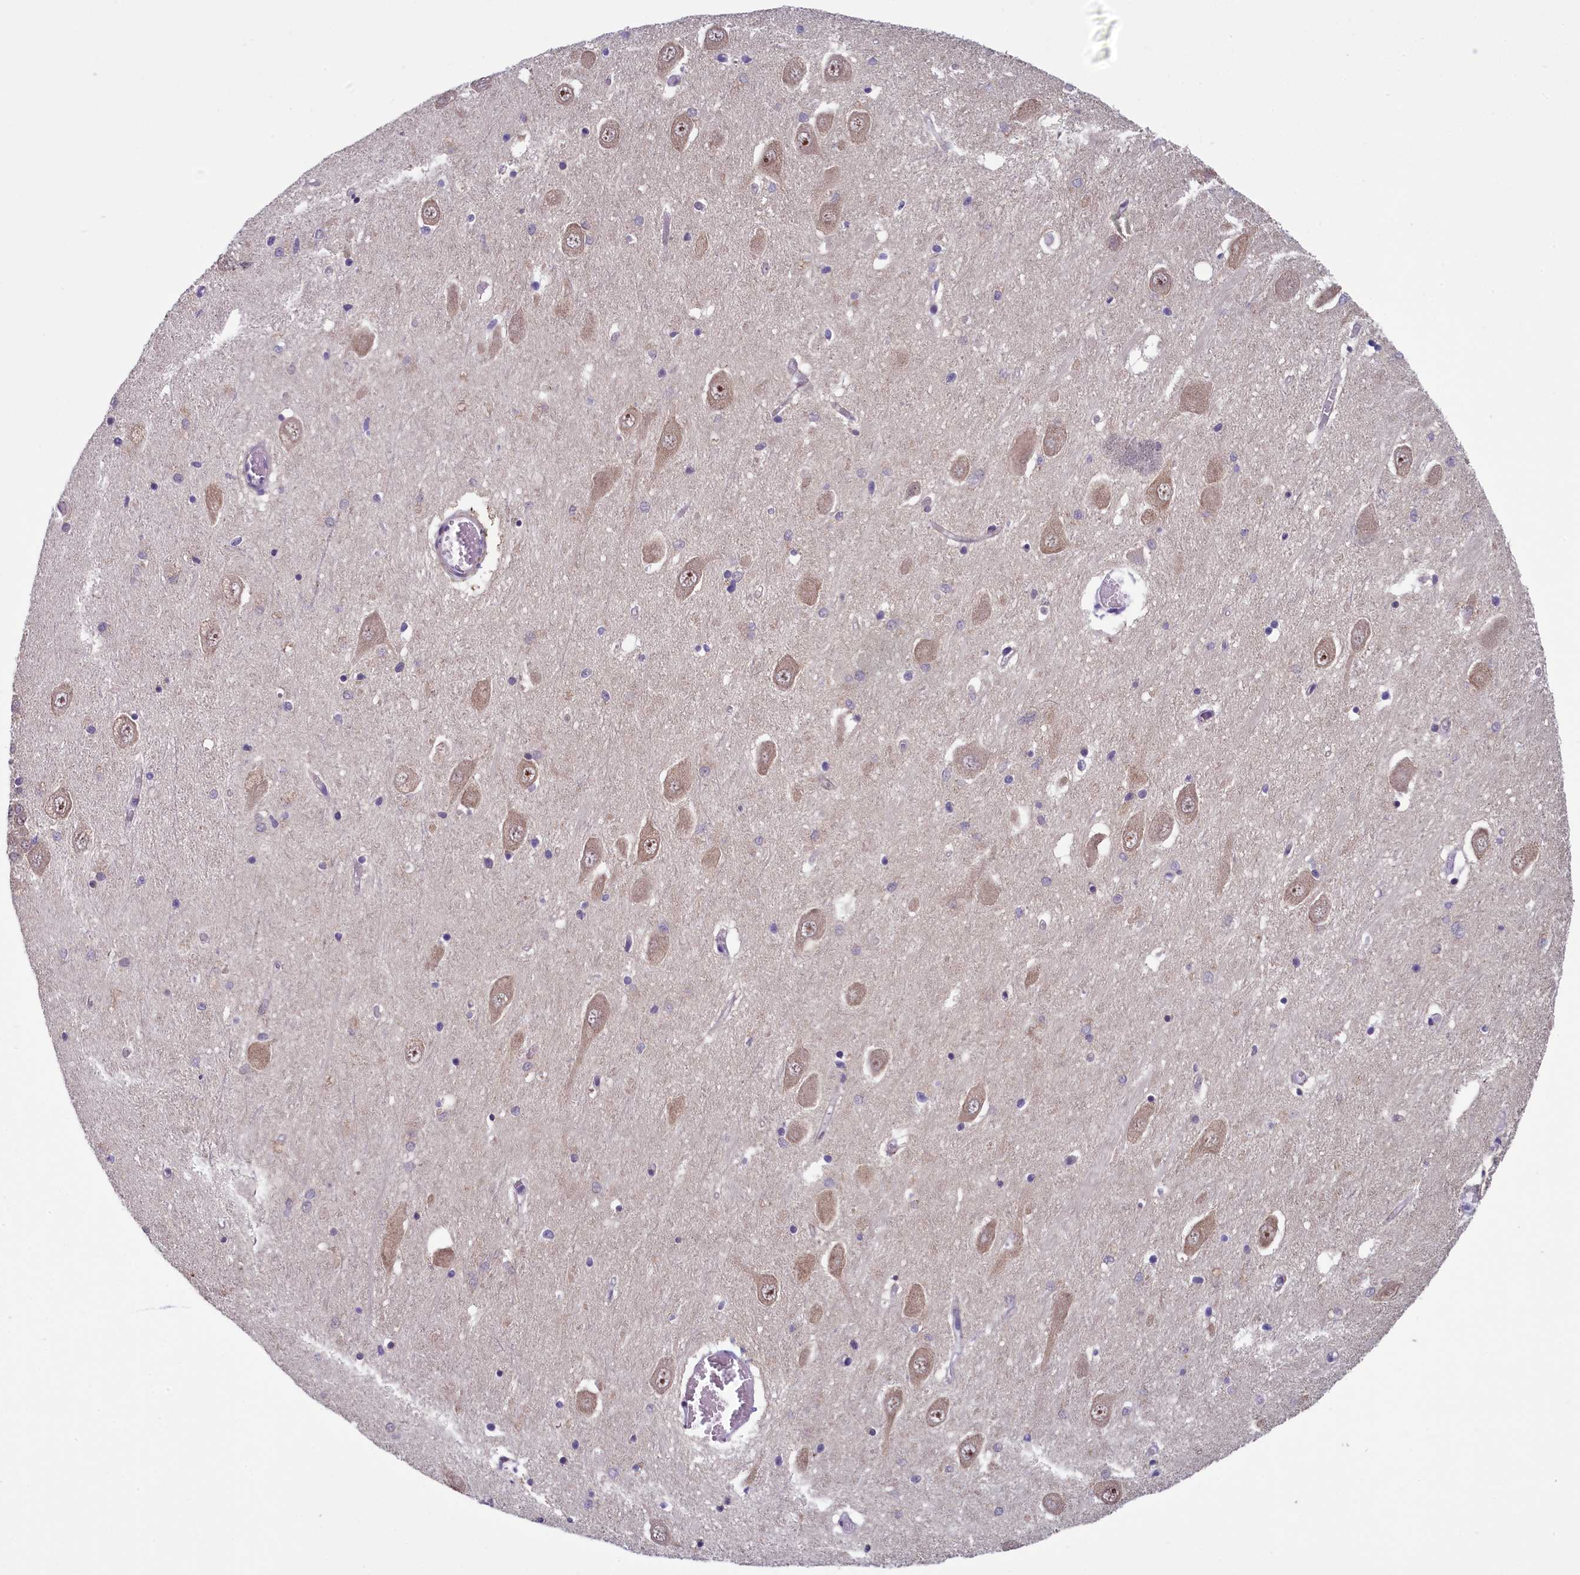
{"staining": {"intensity": "weak", "quantity": "<25%", "location": "nuclear"}, "tissue": "hippocampus", "cell_type": "Glial cells", "image_type": "normal", "snomed": [{"axis": "morphology", "description": "Normal tissue, NOS"}, {"axis": "topography", "description": "Hippocampus"}], "caption": "This is an immunohistochemistry (IHC) image of normal human hippocampus. There is no positivity in glial cells.", "gene": "CNEP1R1", "patient": {"sex": "male", "age": 70}}